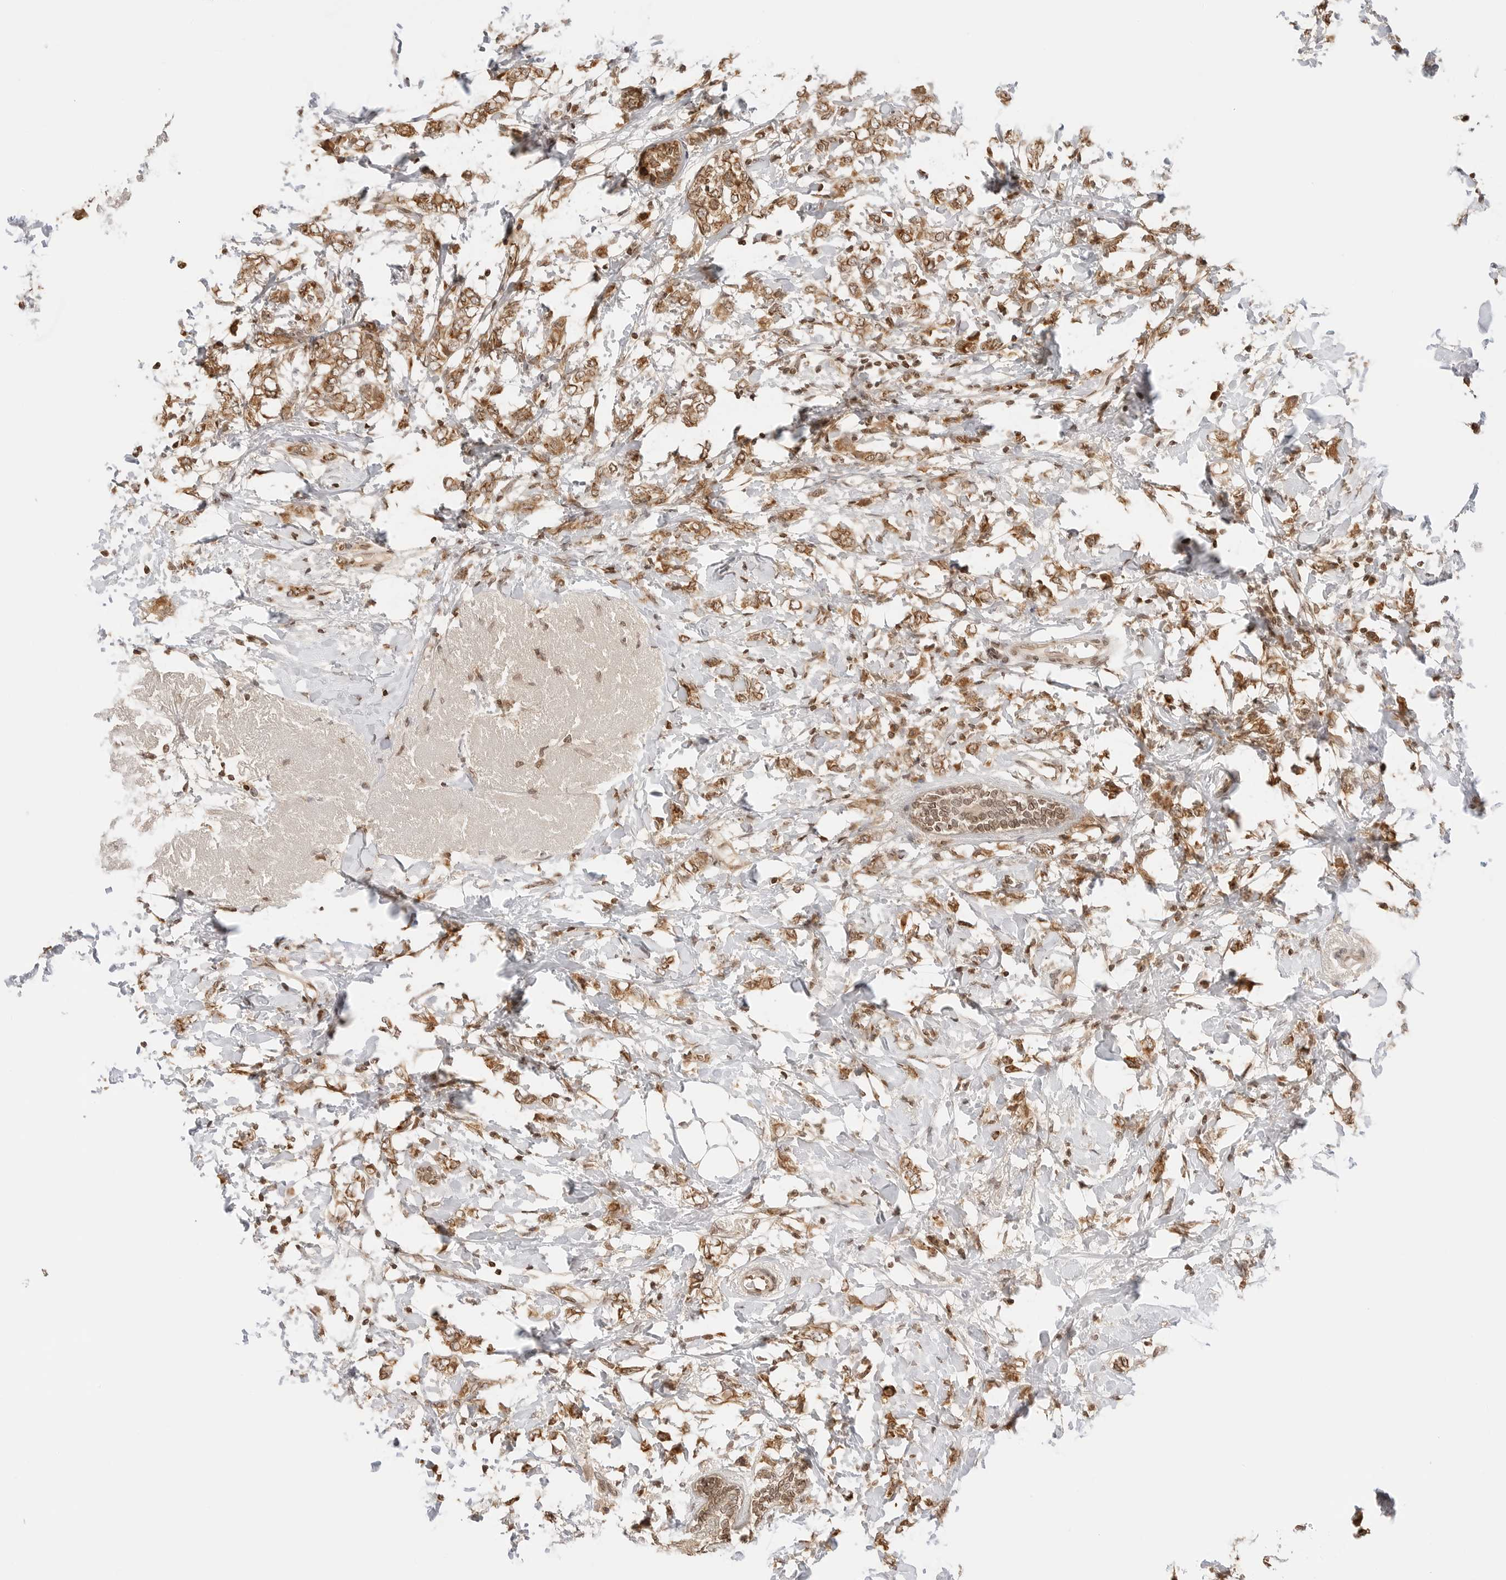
{"staining": {"intensity": "moderate", "quantity": ">75%", "location": "cytoplasmic/membranous,nuclear"}, "tissue": "breast cancer", "cell_type": "Tumor cells", "image_type": "cancer", "snomed": [{"axis": "morphology", "description": "Normal tissue, NOS"}, {"axis": "morphology", "description": "Lobular carcinoma"}, {"axis": "topography", "description": "Breast"}], "caption": "Tumor cells display moderate cytoplasmic/membranous and nuclear positivity in about >75% of cells in lobular carcinoma (breast). (IHC, brightfield microscopy, high magnification).", "gene": "POLH", "patient": {"sex": "female", "age": 47}}